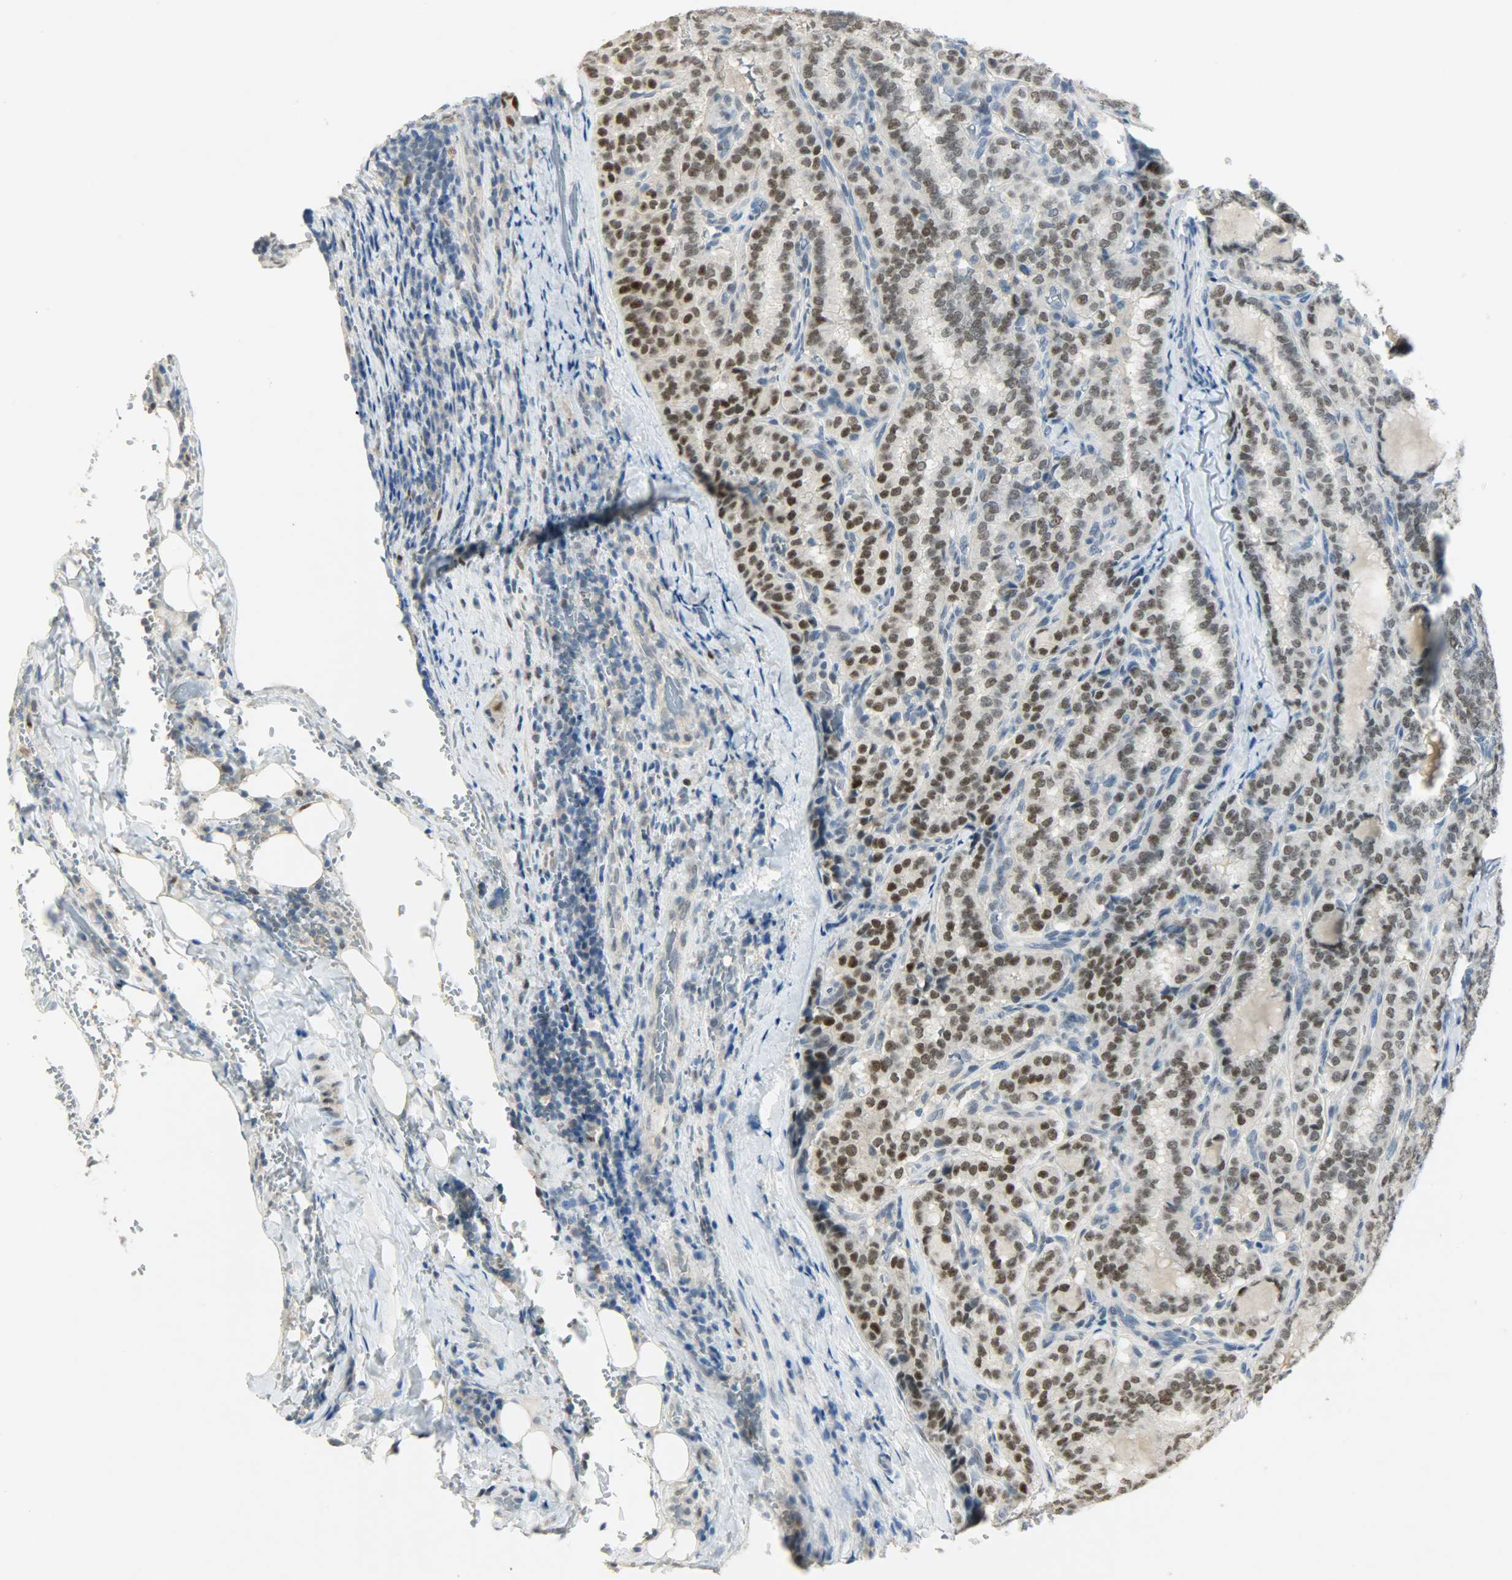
{"staining": {"intensity": "strong", "quantity": ">75%", "location": "cytoplasmic/membranous,nuclear"}, "tissue": "thyroid cancer", "cell_type": "Tumor cells", "image_type": "cancer", "snomed": [{"axis": "morphology", "description": "Papillary adenocarcinoma, NOS"}, {"axis": "topography", "description": "Thyroid gland"}], "caption": "Immunohistochemical staining of human thyroid cancer exhibits strong cytoplasmic/membranous and nuclear protein expression in about >75% of tumor cells.", "gene": "PPARG", "patient": {"sex": "female", "age": 30}}